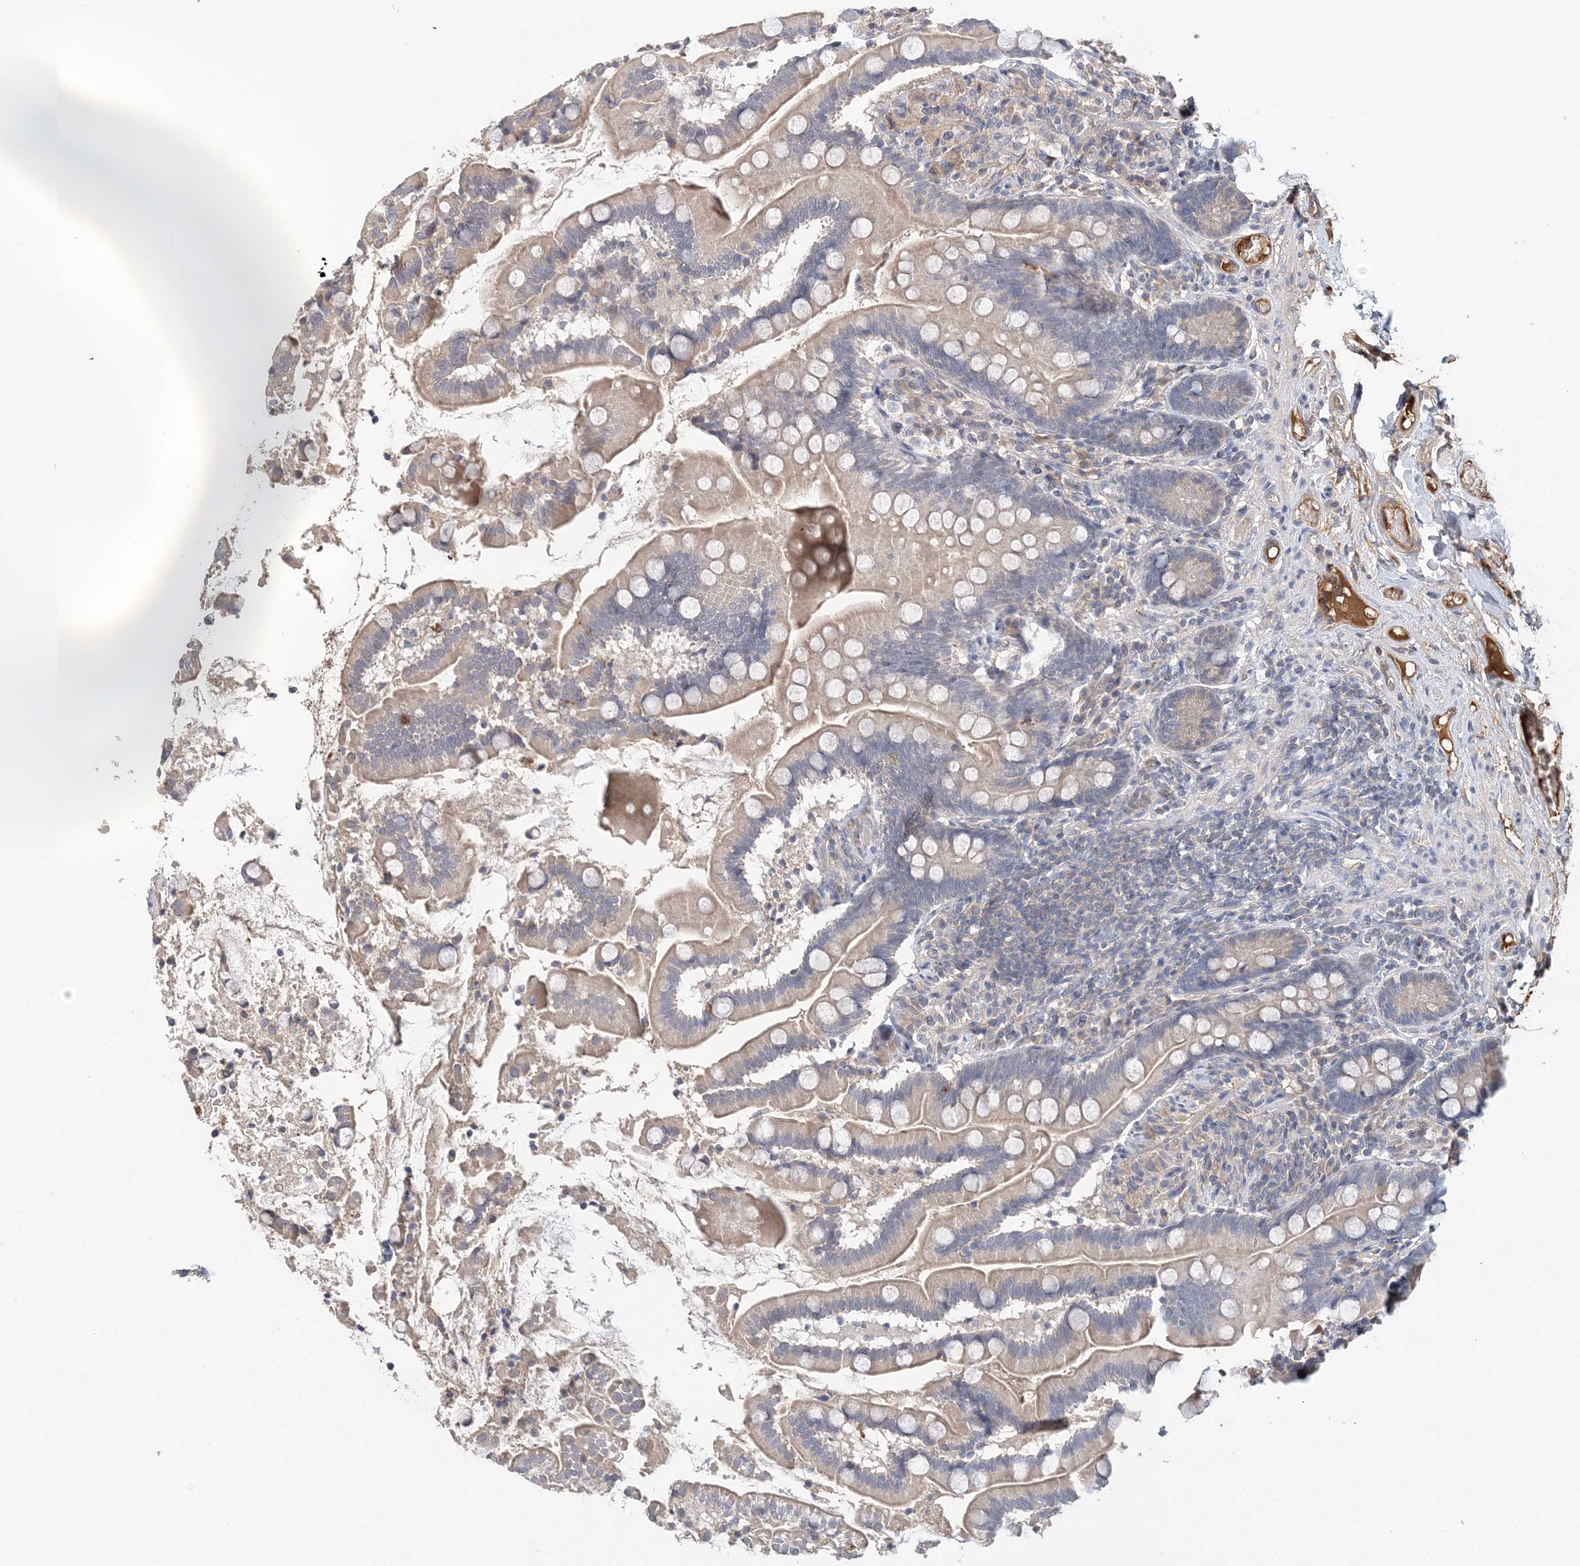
{"staining": {"intensity": "weak", "quantity": "25%-75%", "location": "cytoplasmic/membranous"}, "tissue": "small intestine", "cell_type": "Glandular cells", "image_type": "normal", "snomed": [{"axis": "morphology", "description": "Normal tissue, NOS"}, {"axis": "topography", "description": "Small intestine"}], "caption": "Approximately 25%-75% of glandular cells in unremarkable small intestine exhibit weak cytoplasmic/membranous protein expression as visualized by brown immunohistochemical staining.", "gene": "SYCP3", "patient": {"sex": "female", "age": 64}}